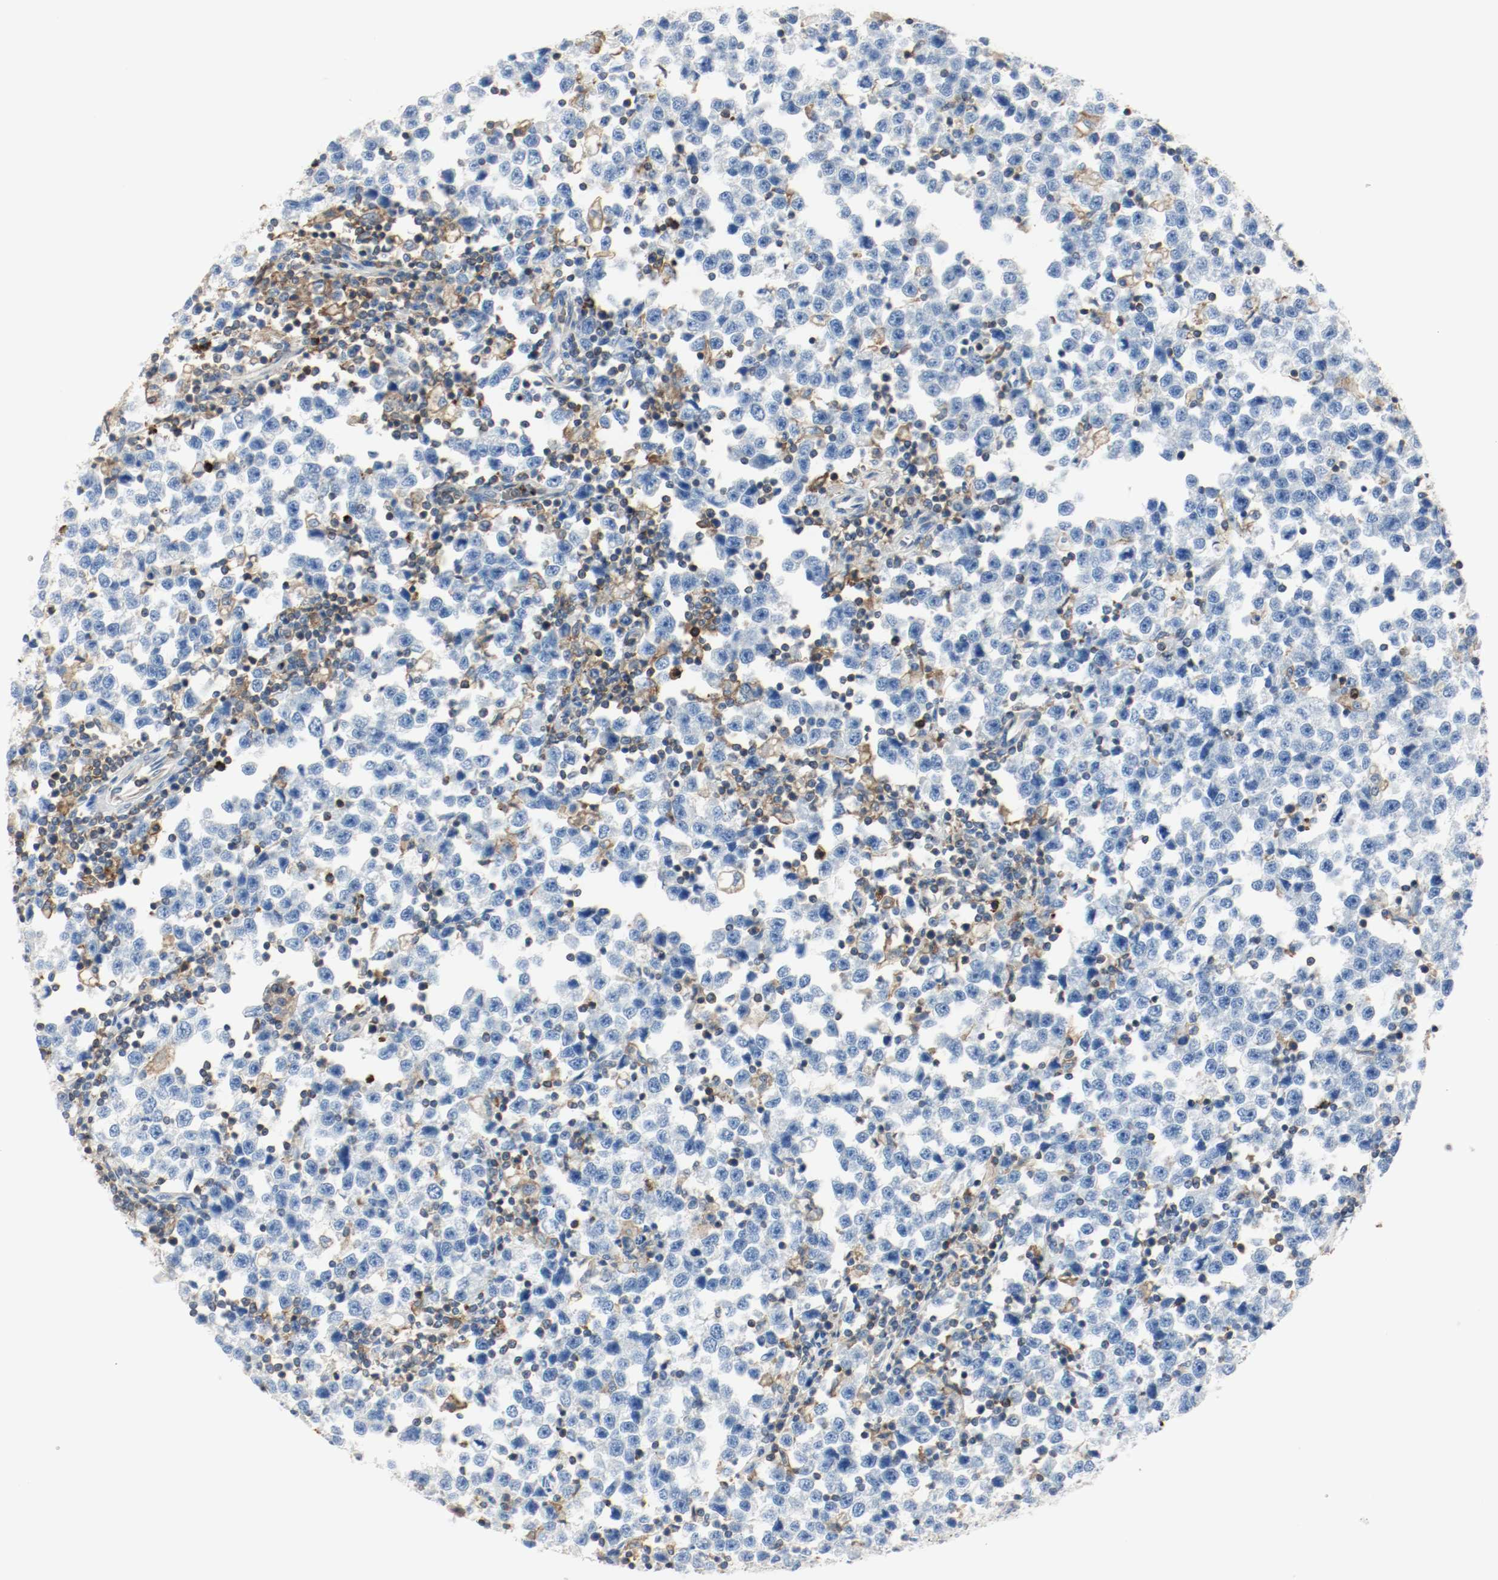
{"staining": {"intensity": "negative", "quantity": "none", "location": "none"}, "tissue": "testis cancer", "cell_type": "Tumor cells", "image_type": "cancer", "snomed": [{"axis": "morphology", "description": "Seminoma, NOS"}, {"axis": "topography", "description": "Testis"}], "caption": "Image shows no significant protein positivity in tumor cells of testis cancer (seminoma).", "gene": "ARPC1B", "patient": {"sex": "male", "age": 43}}